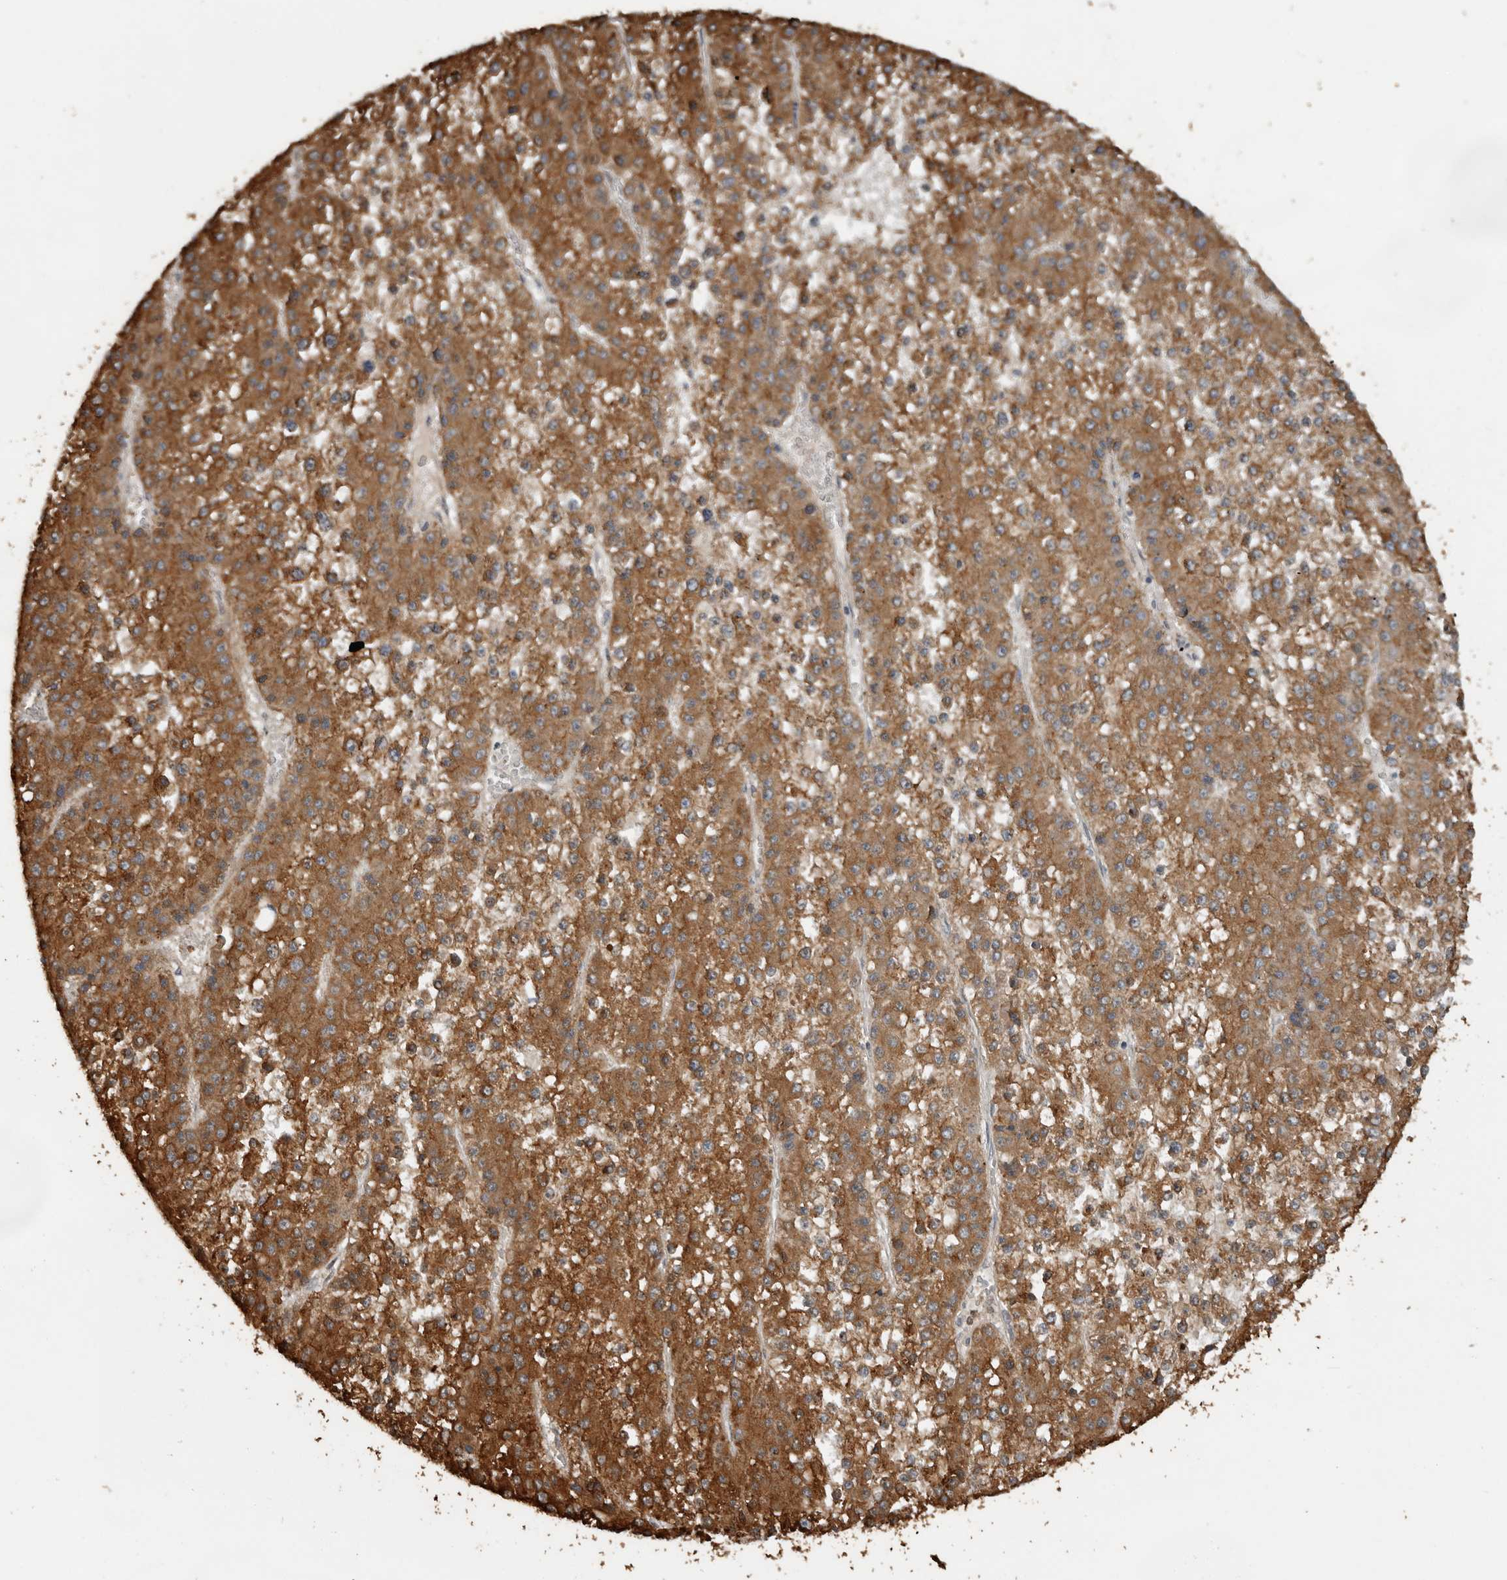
{"staining": {"intensity": "strong", "quantity": ">75%", "location": "cytoplasmic/membranous"}, "tissue": "liver cancer", "cell_type": "Tumor cells", "image_type": "cancer", "snomed": [{"axis": "morphology", "description": "Carcinoma, Hepatocellular, NOS"}, {"axis": "topography", "description": "Liver"}], "caption": "This is a histology image of IHC staining of liver cancer, which shows strong expression in the cytoplasmic/membranous of tumor cells.", "gene": "CEP350", "patient": {"sex": "female", "age": 73}}